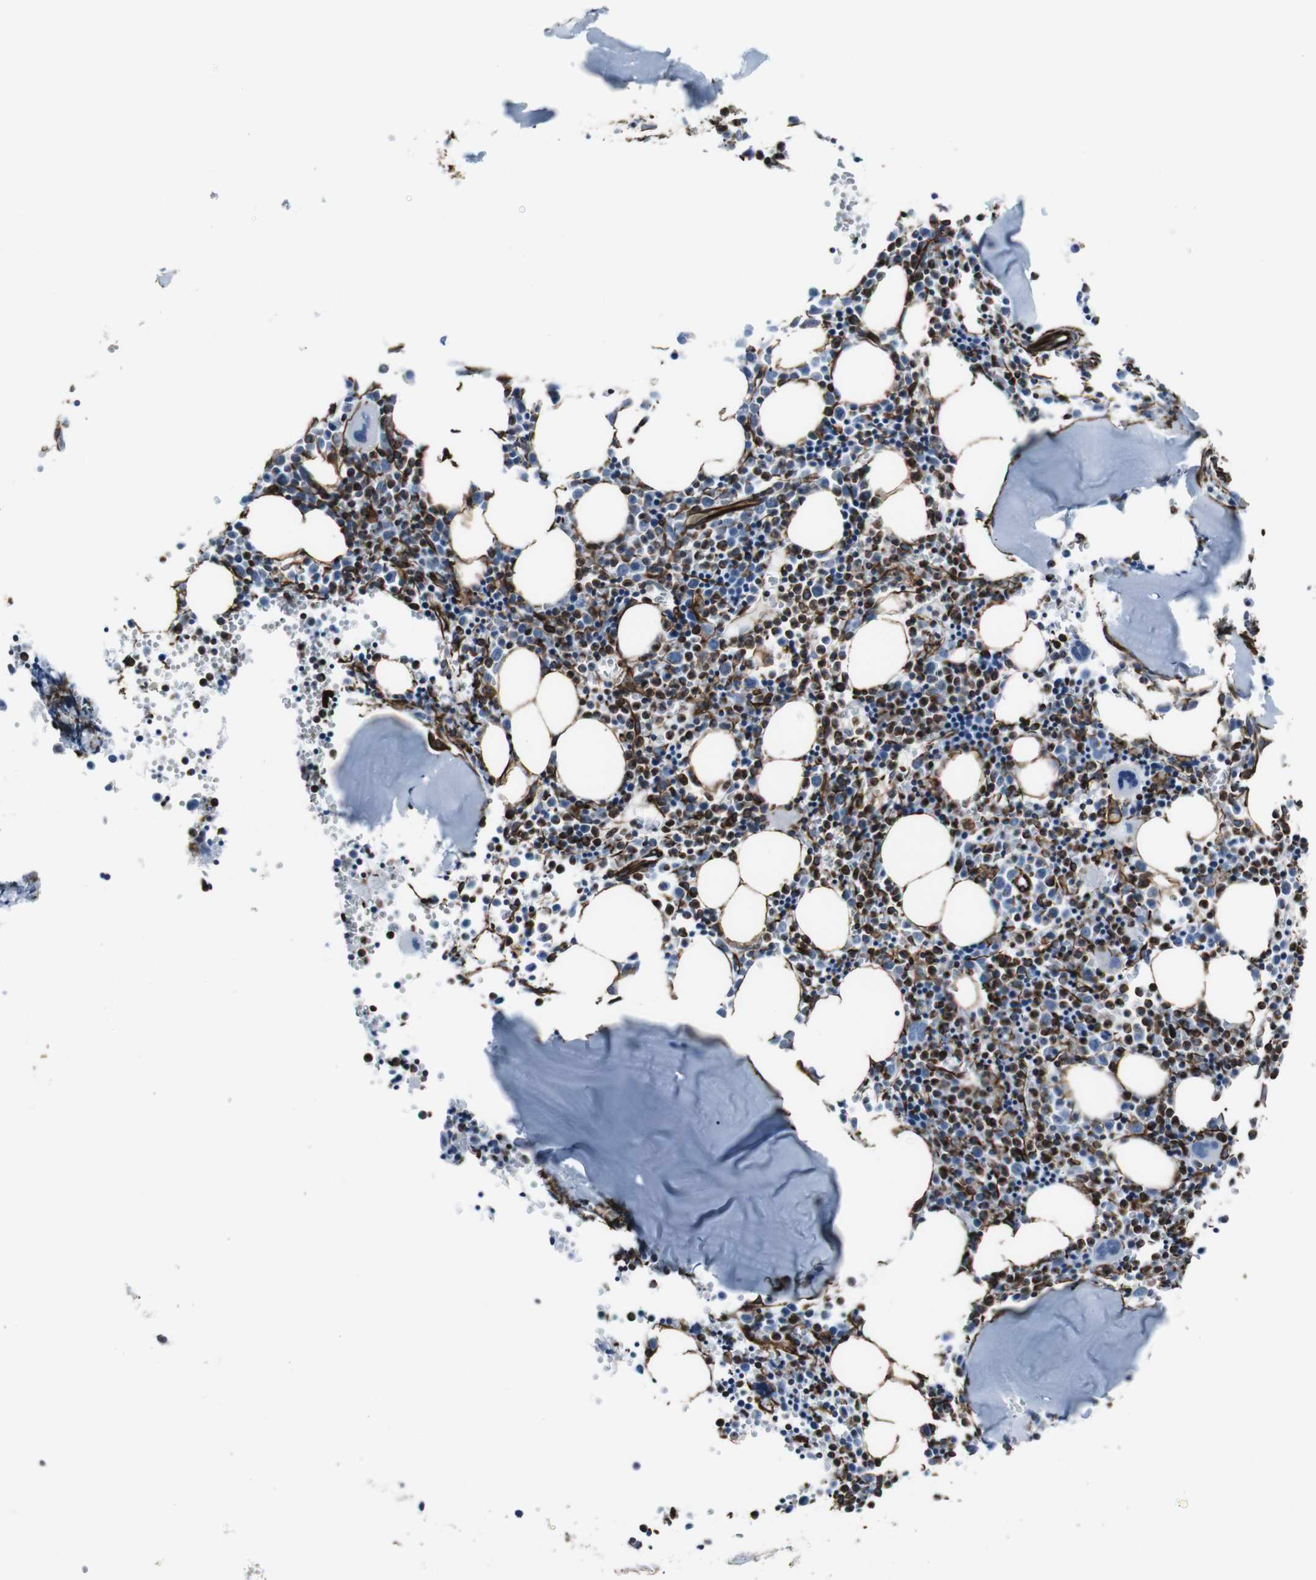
{"staining": {"intensity": "strong", "quantity": "25%-75%", "location": "cytoplasmic/membranous"}, "tissue": "bone marrow", "cell_type": "Hematopoietic cells", "image_type": "normal", "snomed": [{"axis": "morphology", "description": "Normal tissue, NOS"}, {"axis": "morphology", "description": "Inflammation, NOS"}, {"axis": "topography", "description": "Bone marrow"}], "caption": "Approximately 25%-75% of hematopoietic cells in benign bone marrow reveal strong cytoplasmic/membranous protein positivity as visualized by brown immunohistochemical staining.", "gene": "ZDHHC6", "patient": {"sex": "female", "age": 17}}